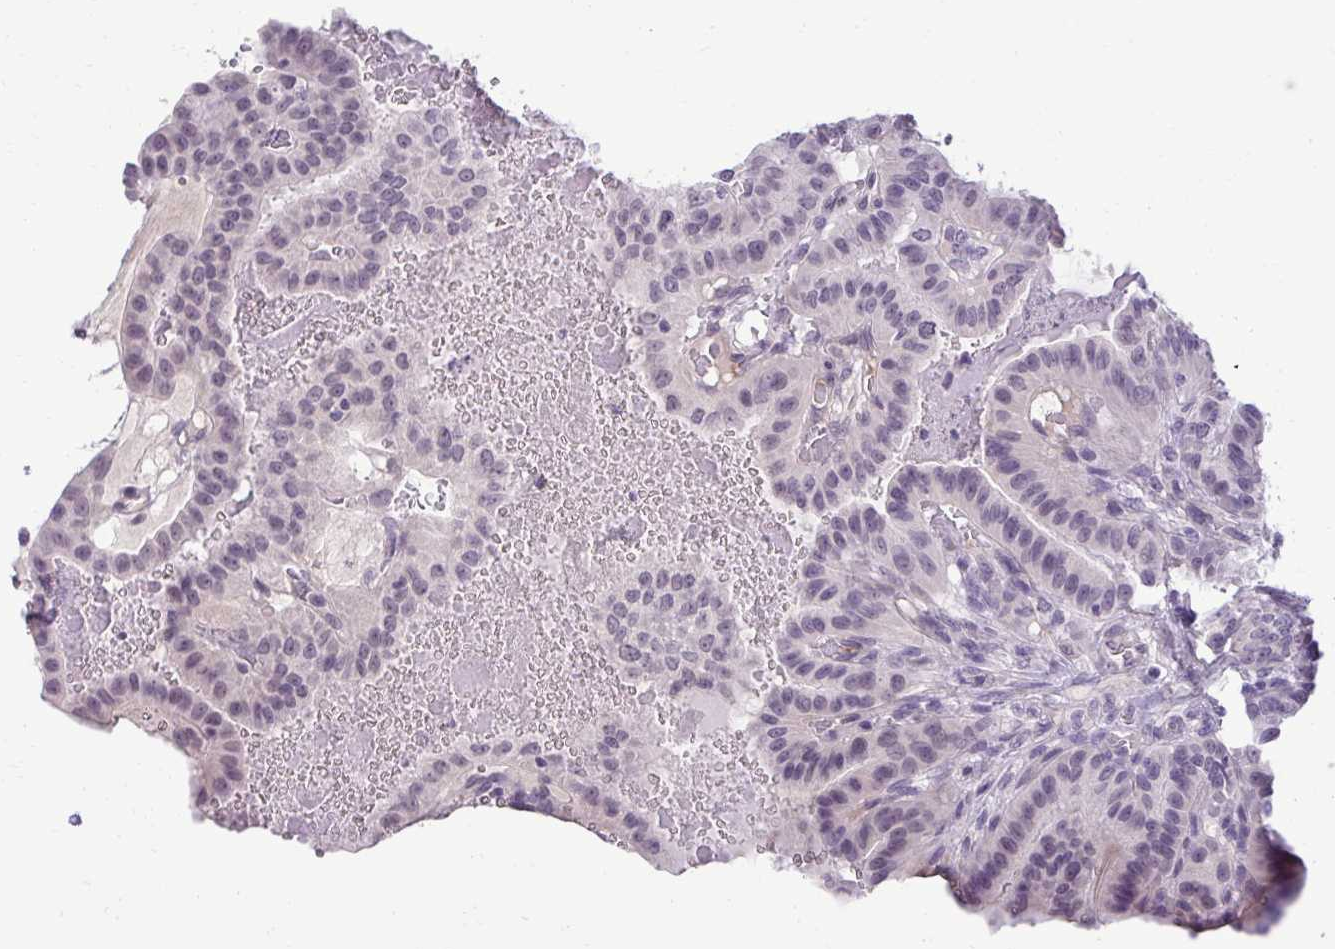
{"staining": {"intensity": "weak", "quantity": "25%-75%", "location": "nuclear"}, "tissue": "thyroid cancer", "cell_type": "Tumor cells", "image_type": "cancer", "snomed": [{"axis": "morphology", "description": "Papillary adenocarcinoma, NOS"}, {"axis": "topography", "description": "Thyroid gland"}], "caption": "This is an image of IHC staining of thyroid cancer (papillary adenocarcinoma), which shows weak positivity in the nuclear of tumor cells.", "gene": "SLC30A3", "patient": {"sex": "male", "age": 87}}